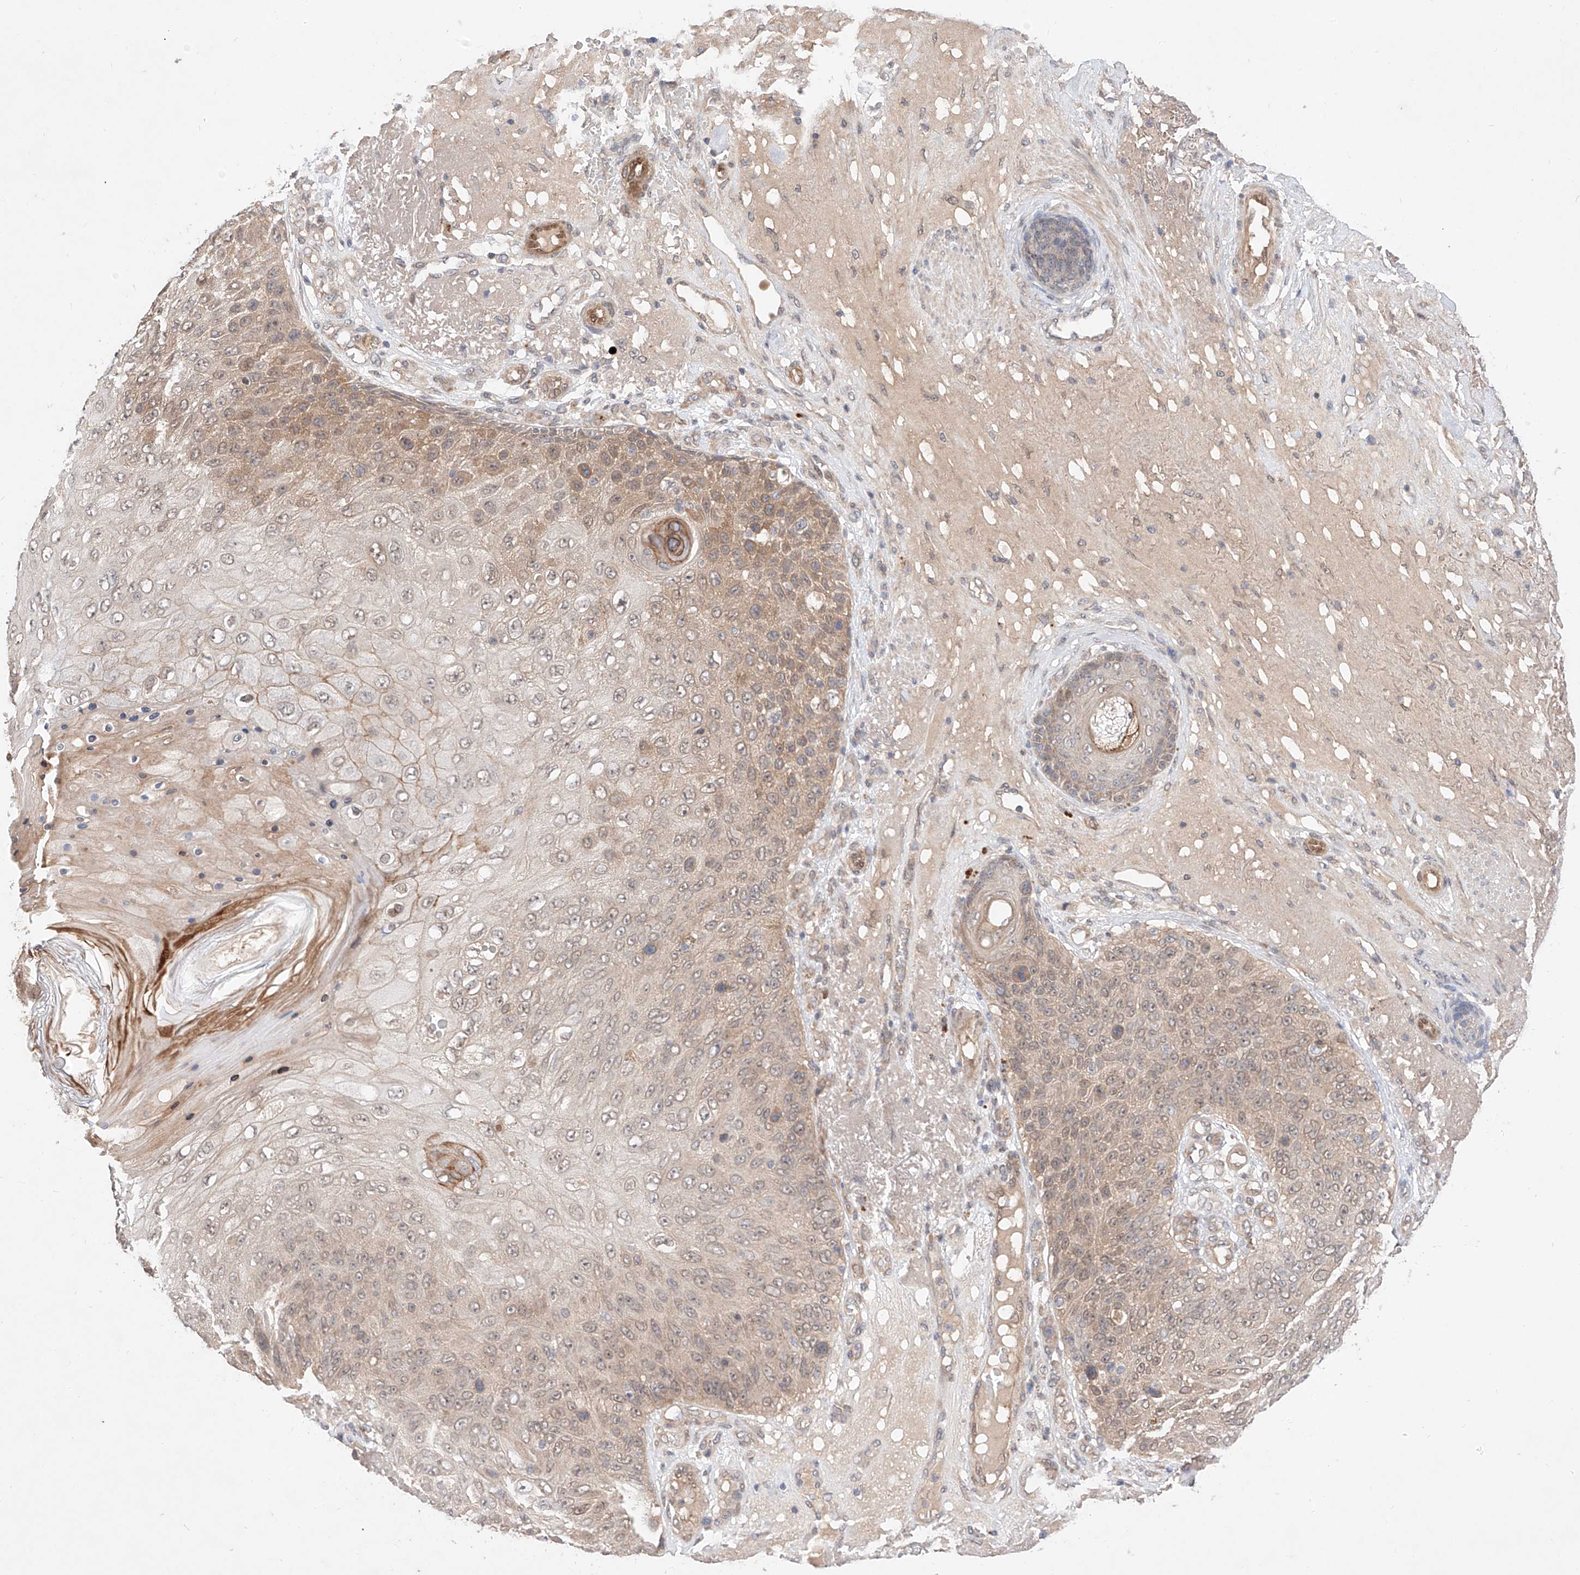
{"staining": {"intensity": "weak", "quantity": "25%-75%", "location": "cytoplasmic/membranous"}, "tissue": "skin cancer", "cell_type": "Tumor cells", "image_type": "cancer", "snomed": [{"axis": "morphology", "description": "Squamous cell carcinoma, NOS"}, {"axis": "topography", "description": "Skin"}], "caption": "This is a histology image of immunohistochemistry staining of squamous cell carcinoma (skin), which shows weak staining in the cytoplasmic/membranous of tumor cells.", "gene": "ZNF124", "patient": {"sex": "female", "age": 88}}